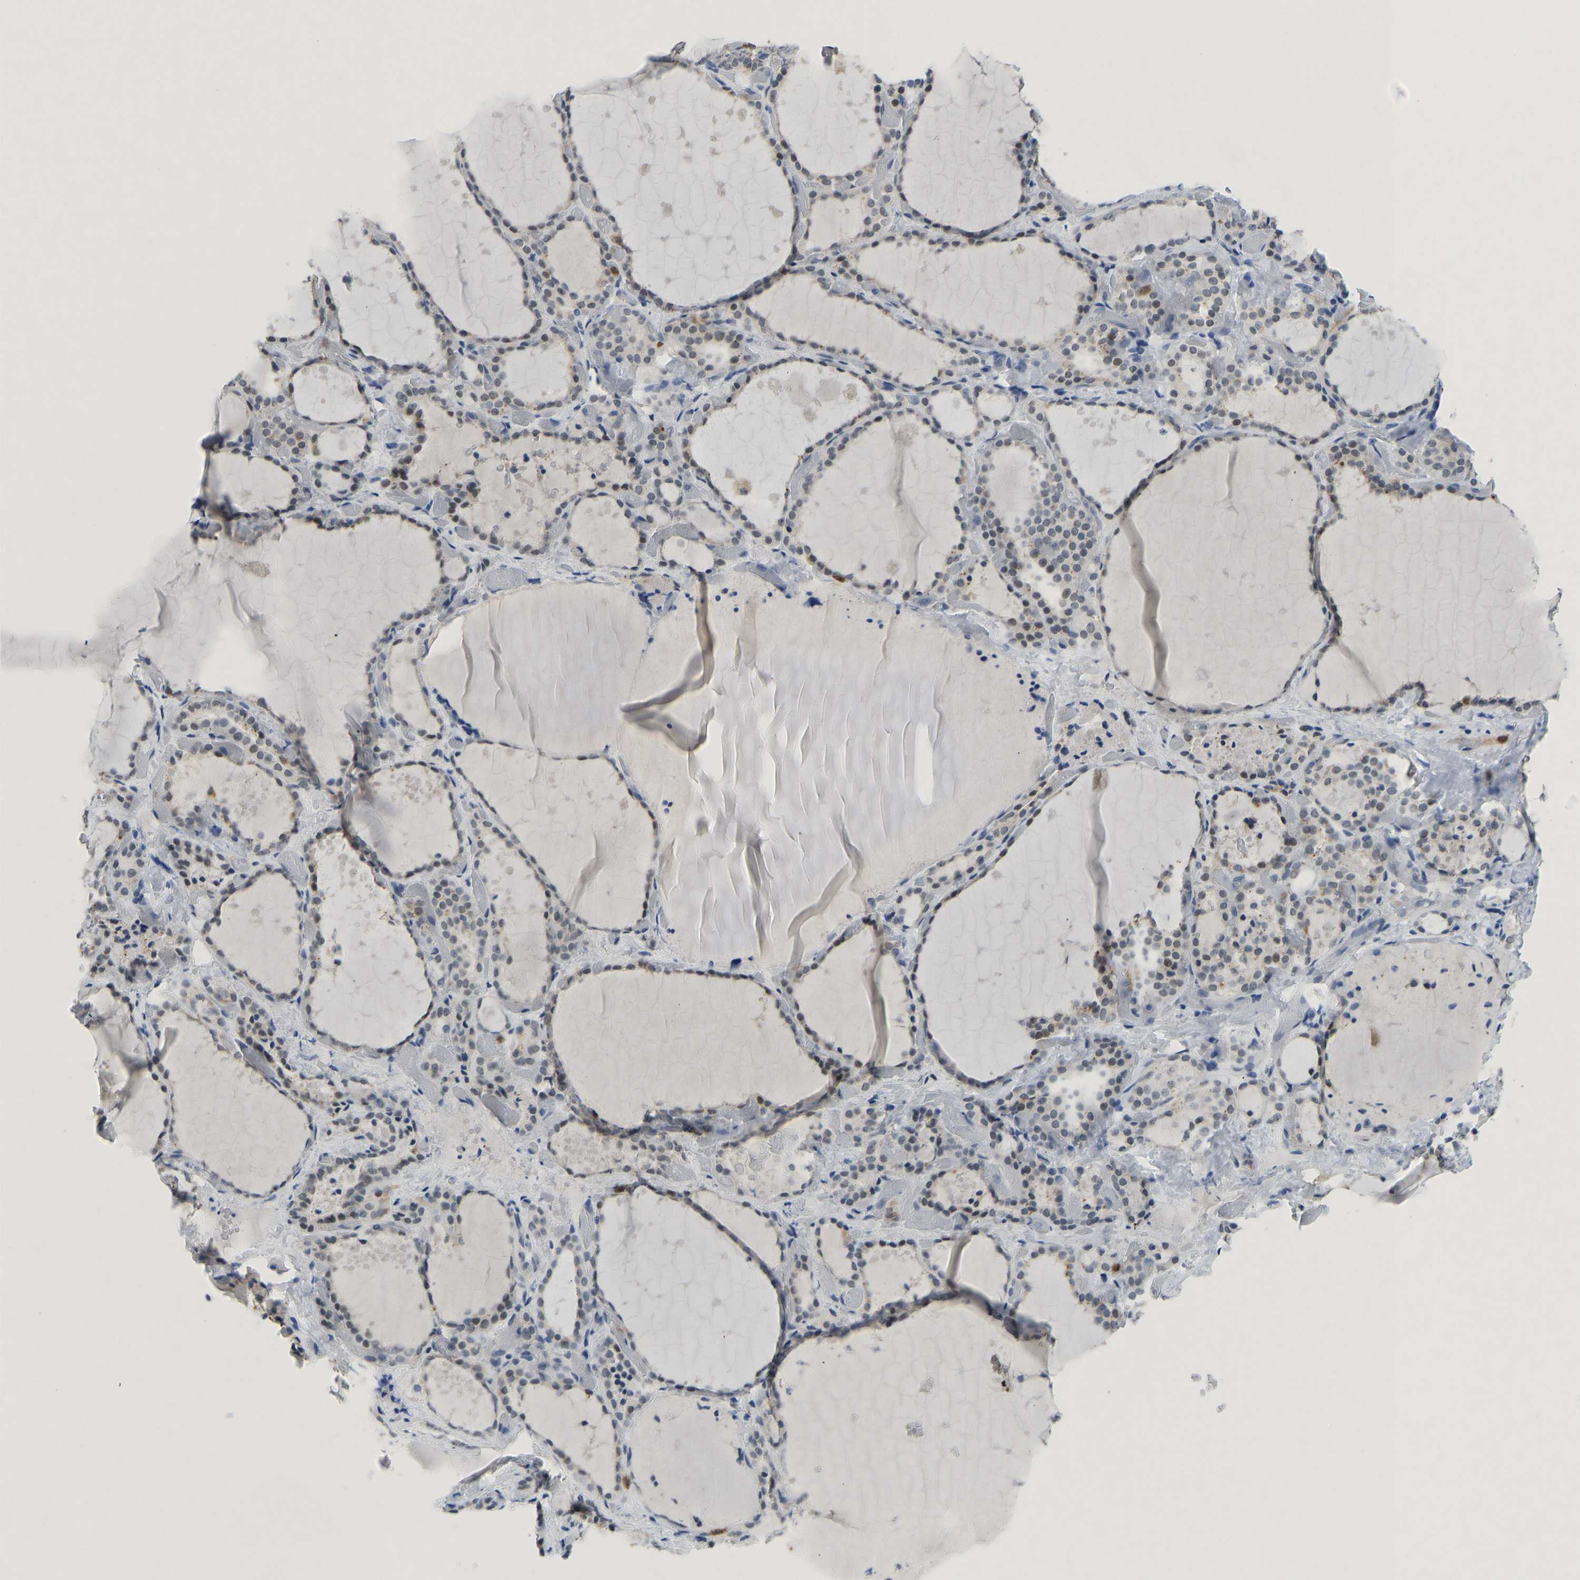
{"staining": {"intensity": "negative", "quantity": "none", "location": "none"}, "tissue": "thyroid gland", "cell_type": "Glandular cells", "image_type": "normal", "snomed": [{"axis": "morphology", "description": "Normal tissue, NOS"}, {"axis": "topography", "description": "Thyroid gland"}], "caption": "An immunohistochemistry histopathology image of benign thyroid gland is shown. There is no staining in glandular cells of thyroid gland. (DAB IHC visualized using brightfield microscopy, high magnification).", "gene": "TXNDC2", "patient": {"sex": "female", "age": 44}}